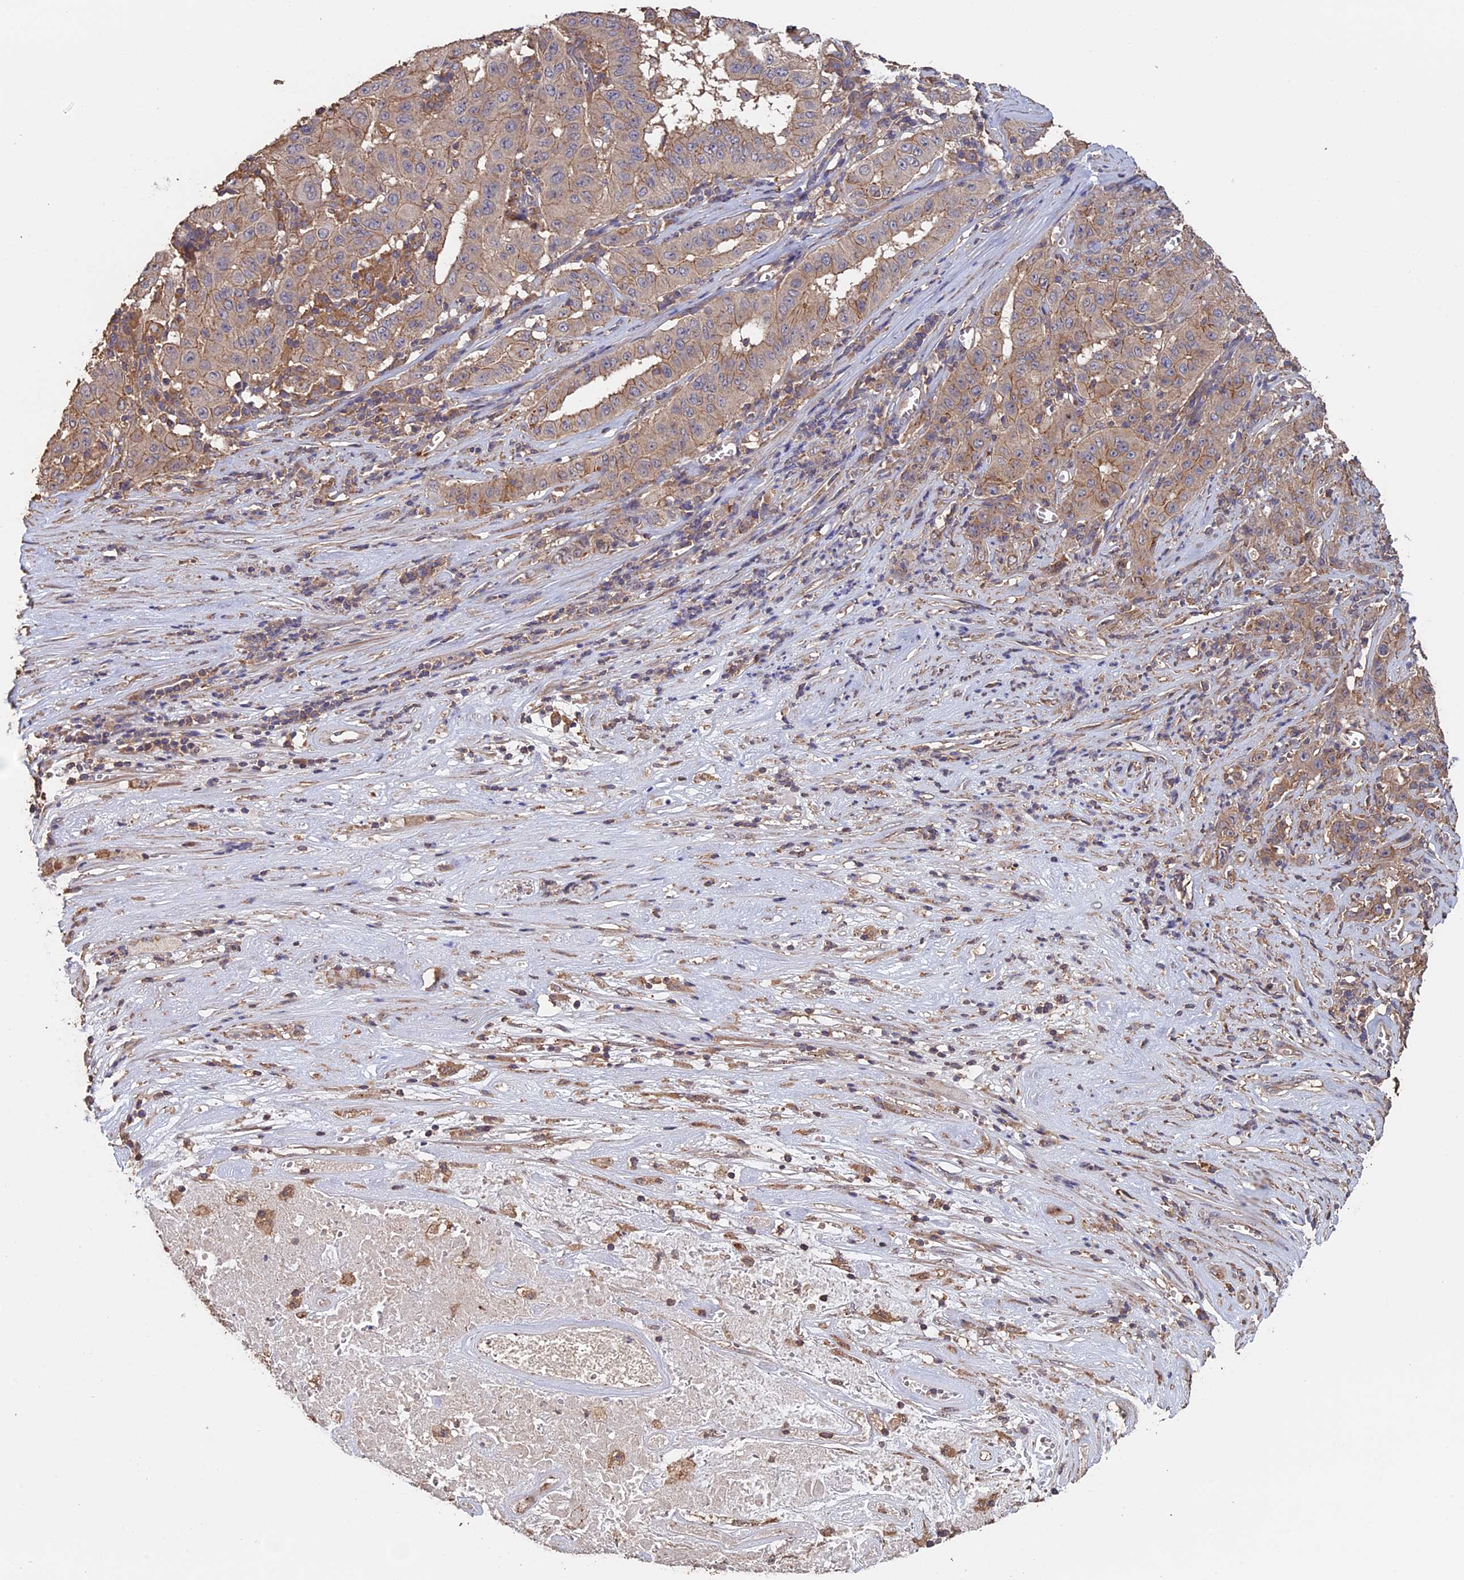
{"staining": {"intensity": "weak", "quantity": ">75%", "location": "cytoplasmic/membranous"}, "tissue": "pancreatic cancer", "cell_type": "Tumor cells", "image_type": "cancer", "snomed": [{"axis": "morphology", "description": "Adenocarcinoma, NOS"}, {"axis": "topography", "description": "Pancreas"}], "caption": "The image displays a brown stain indicating the presence of a protein in the cytoplasmic/membranous of tumor cells in adenocarcinoma (pancreatic). The staining was performed using DAB (3,3'-diaminobenzidine), with brown indicating positive protein expression. Nuclei are stained blue with hematoxylin.", "gene": "PIGQ", "patient": {"sex": "male", "age": 63}}